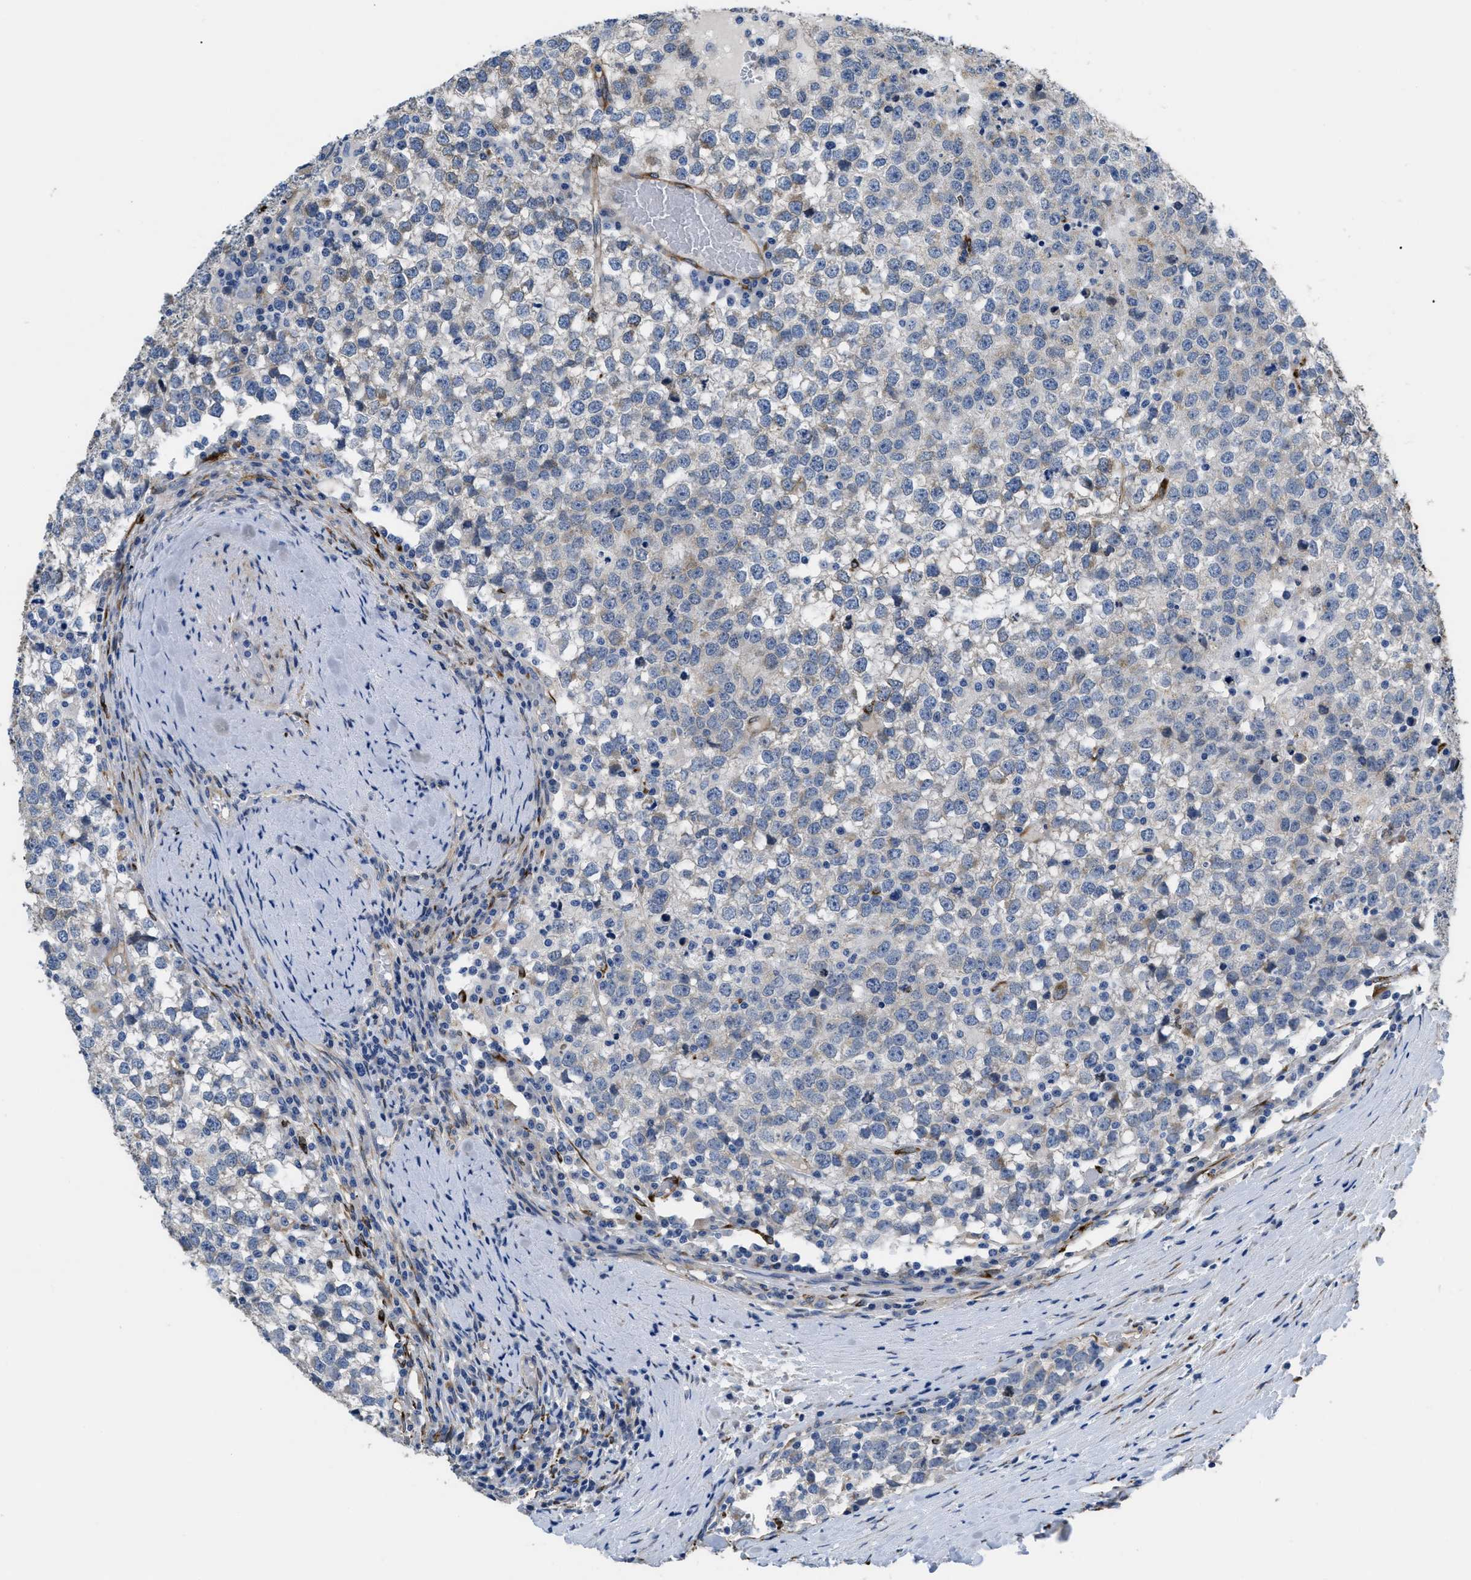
{"staining": {"intensity": "negative", "quantity": "none", "location": "none"}, "tissue": "testis cancer", "cell_type": "Tumor cells", "image_type": "cancer", "snomed": [{"axis": "morphology", "description": "Seminoma, NOS"}, {"axis": "topography", "description": "Testis"}], "caption": "The photomicrograph exhibits no staining of tumor cells in testis cancer (seminoma).", "gene": "SQLE", "patient": {"sex": "male", "age": 65}}